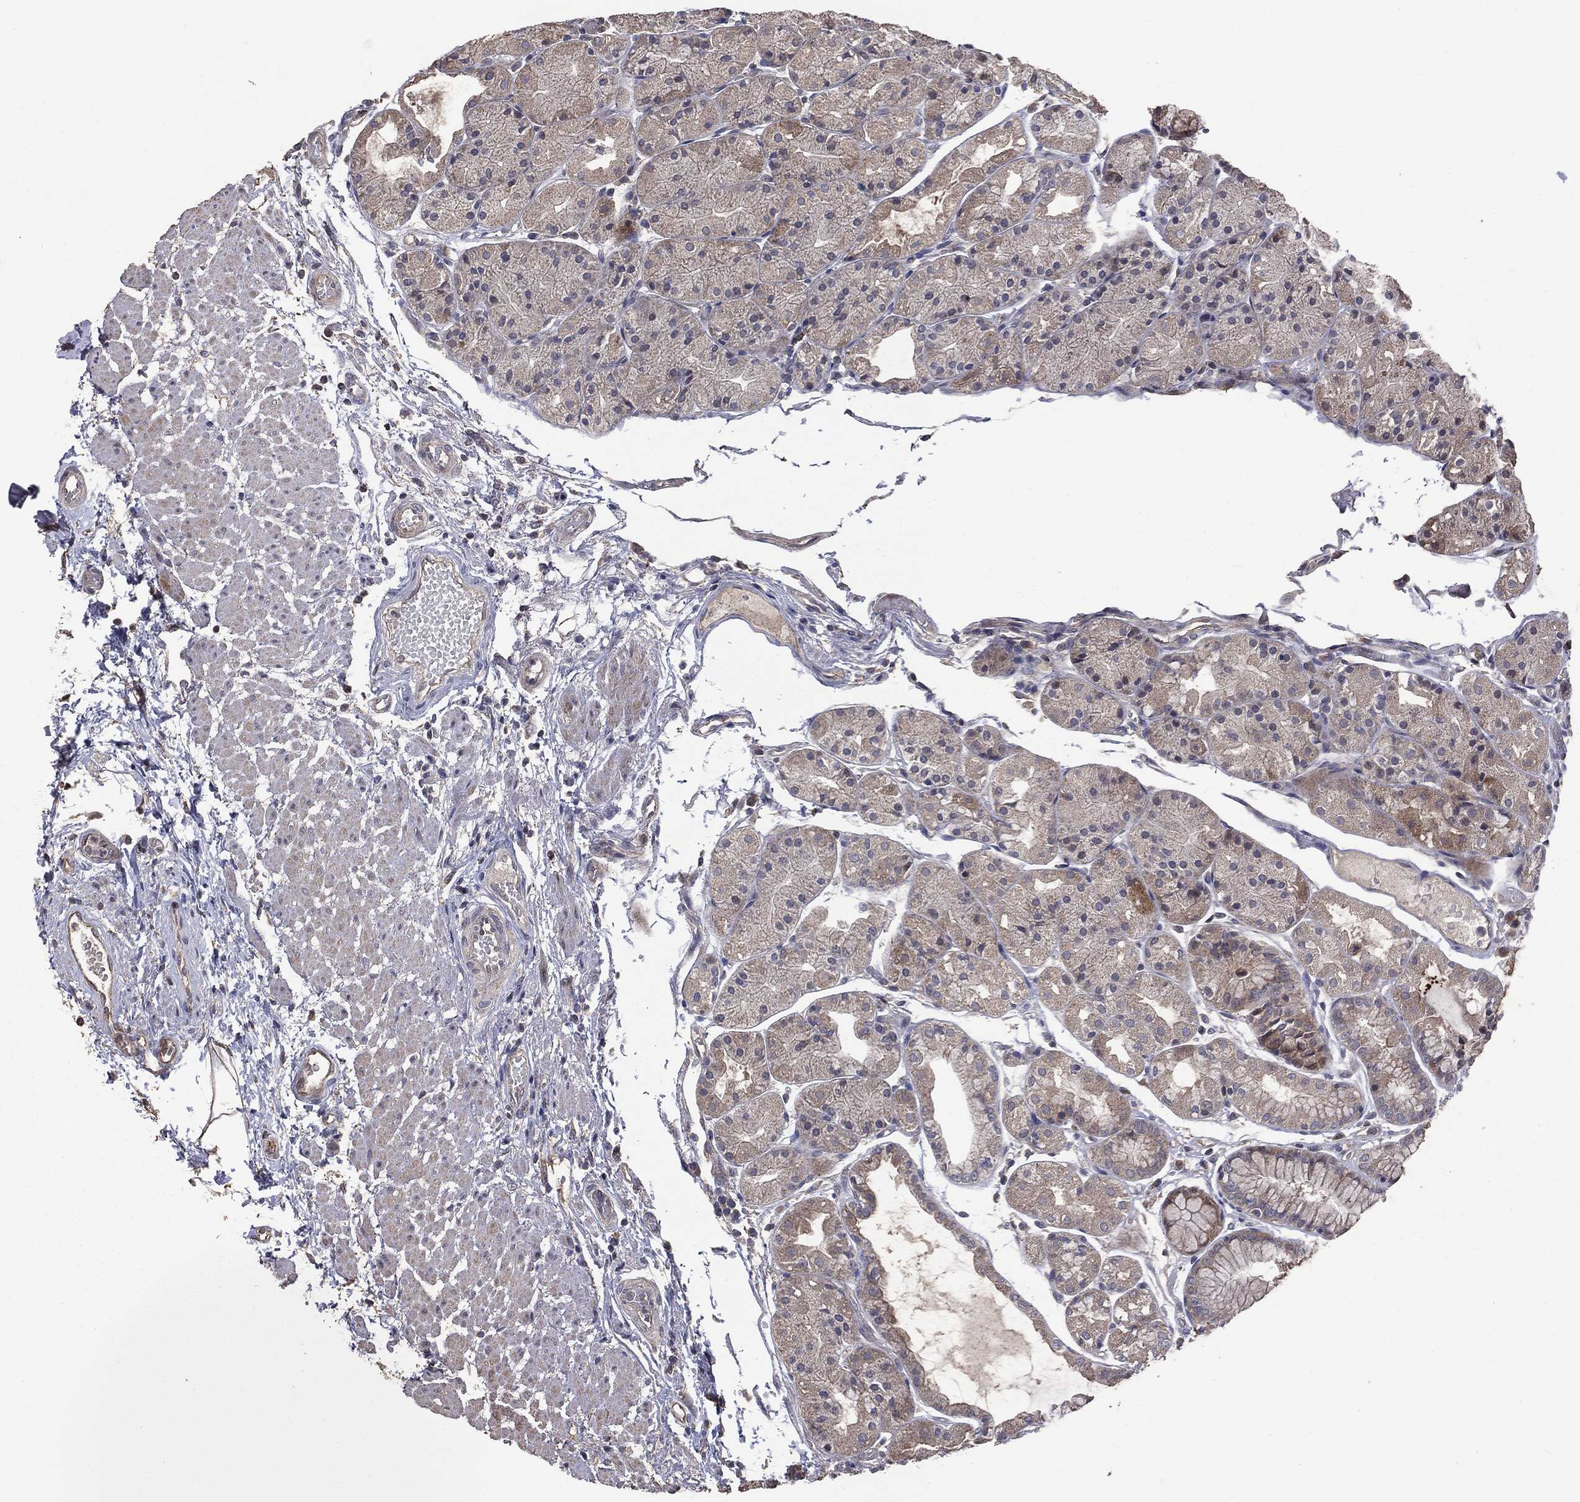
{"staining": {"intensity": "weak", "quantity": "<25%", "location": "cytoplasmic/membranous"}, "tissue": "stomach", "cell_type": "Glandular cells", "image_type": "normal", "snomed": [{"axis": "morphology", "description": "Normal tissue, NOS"}, {"axis": "topography", "description": "Stomach, upper"}], "caption": "A high-resolution micrograph shows IHC staining of benign stomach, which demonstrates no significant staining in glandular cells.", "gene": "MTOR", "patient": {"sex": "male", "age": 72}}